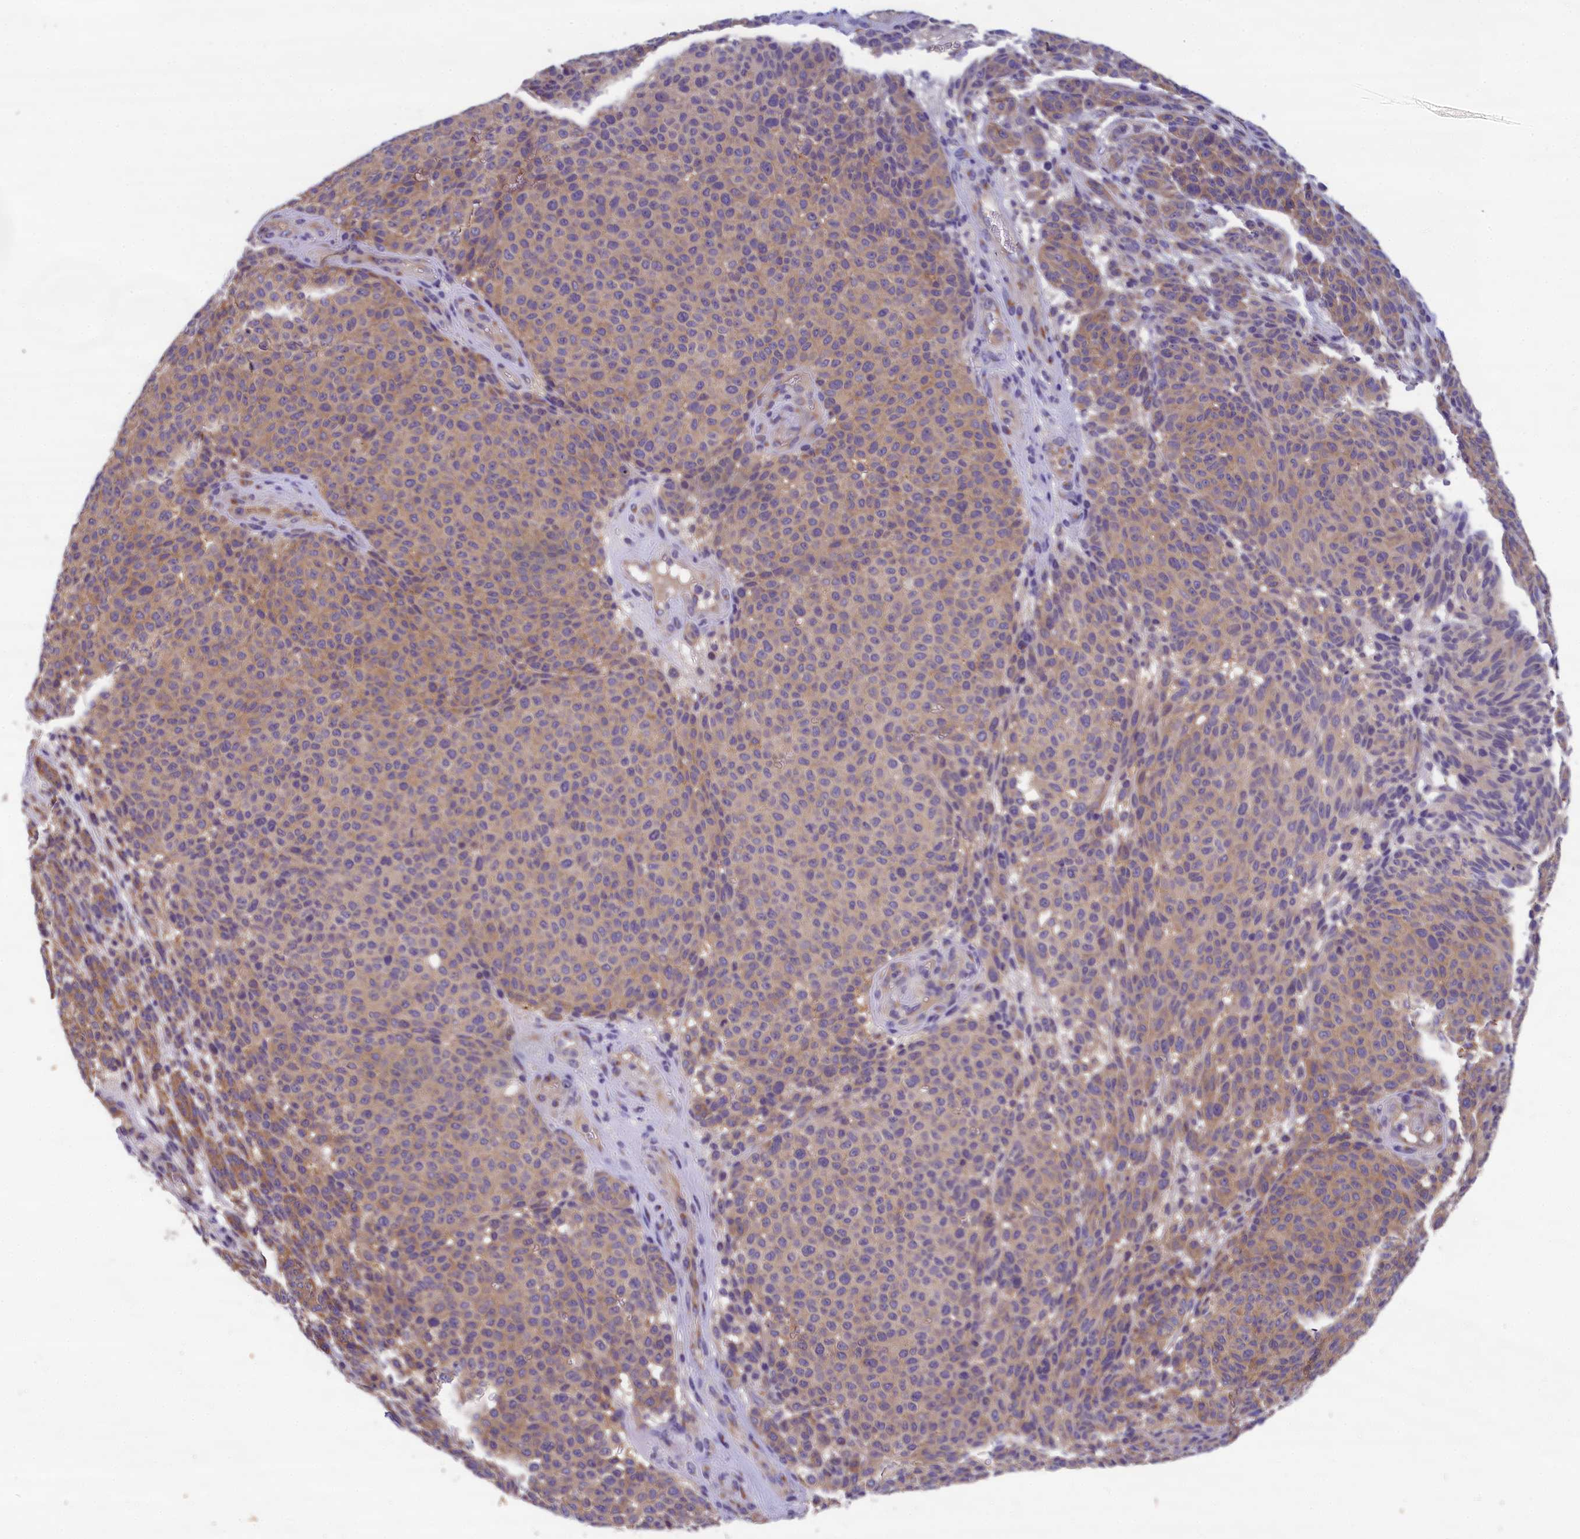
{"staining": {"intensity": "moderate", "quantity": "25%-75%", "location": "cytoplasmic/membranous"}, "tissue": "melanoma", "cell_type": "Tumor cells", "image_type": "cancer", "snomed": [{"axis": "morphology", "description": "Malignant melanoma, NOS"}, {"axis": "topography", "description": "Skin"}], "caption": "Protein staining reveals moderate cytoplasmic/membranous staining in approximately 25%-75% of tumor cells in malignant melanoma.", "gene": "ABCC8", "patient": {"sex": "male", "age": 49}}